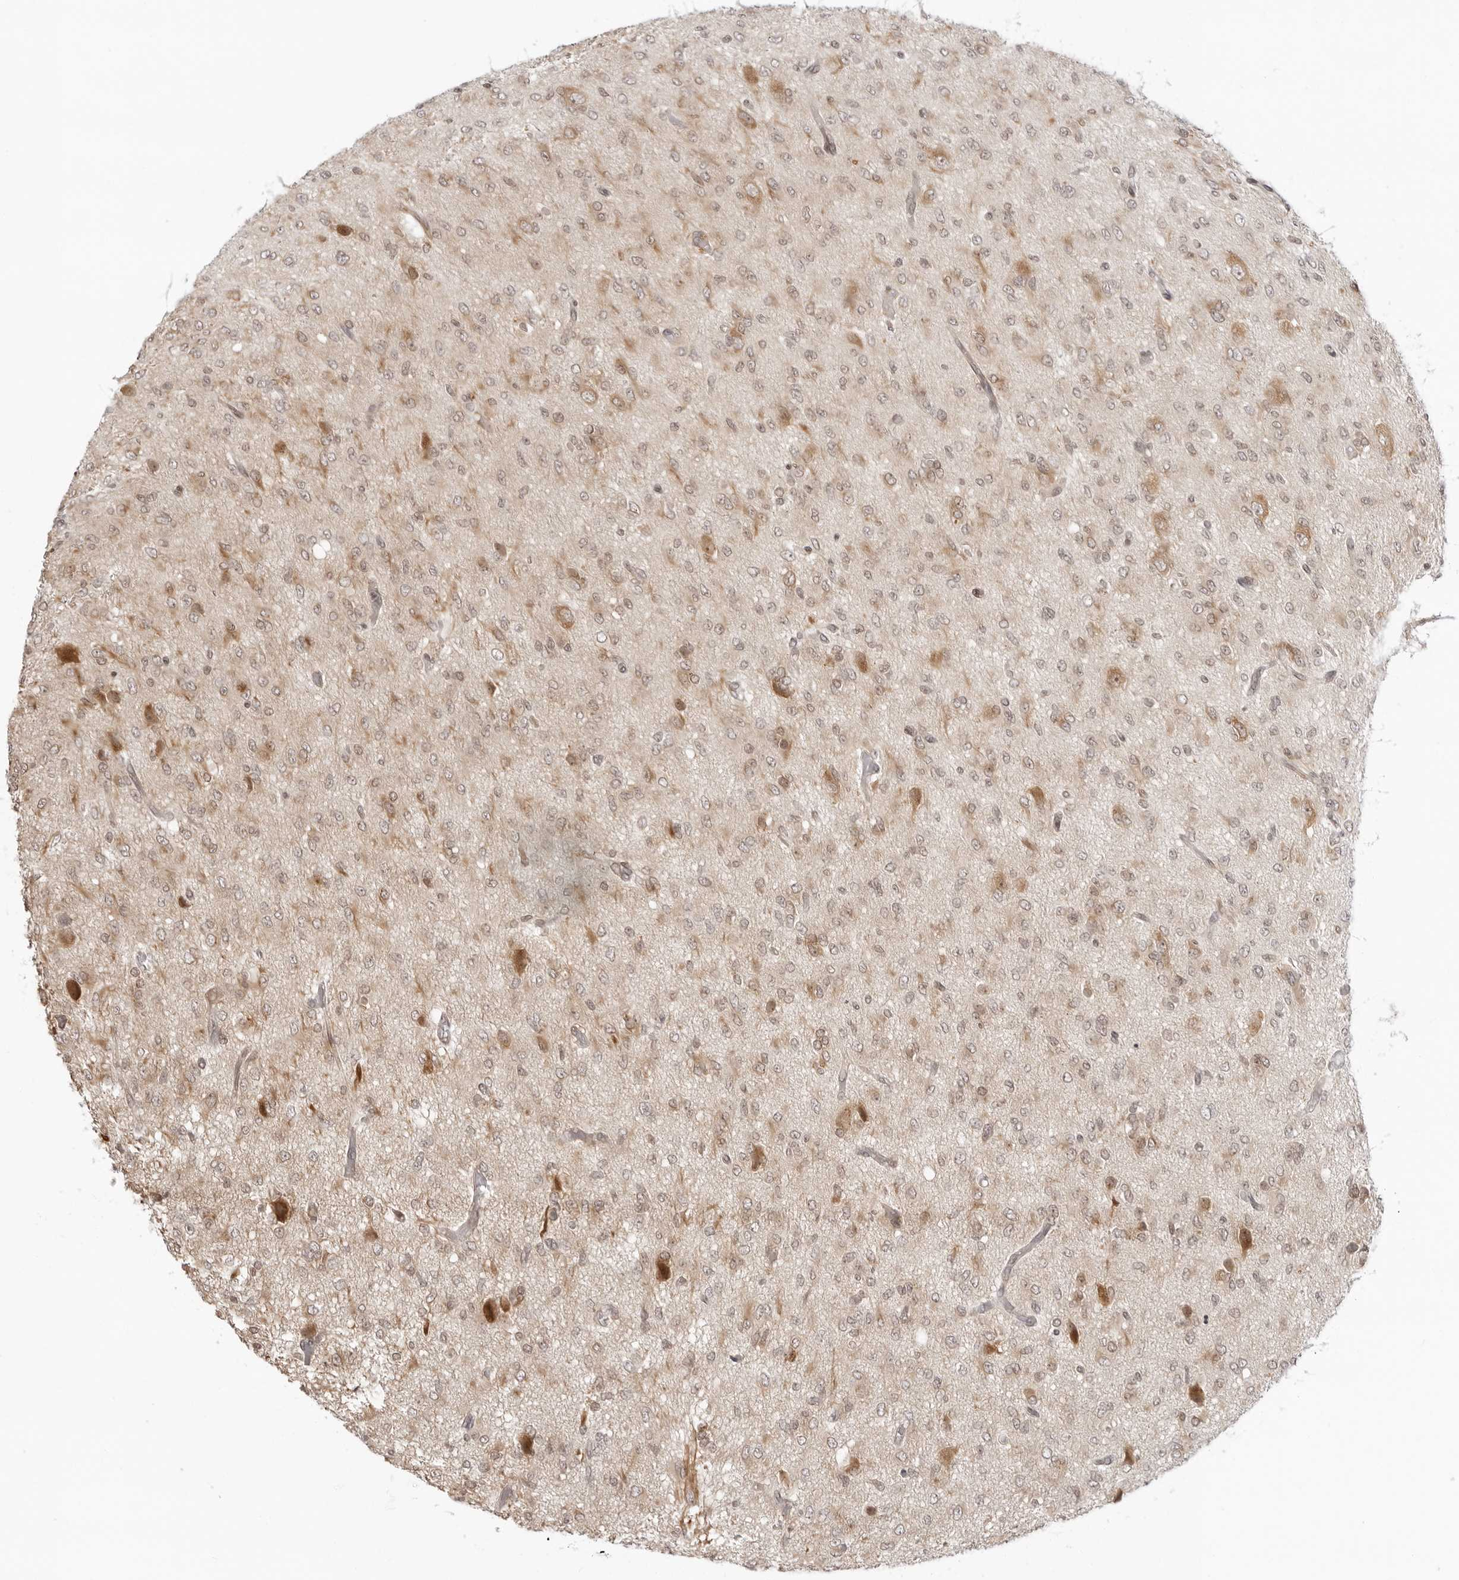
{"staining": {"intensity": "moderate", "quantity": "25%-75%", "location": "cytoplasmic/membranous"}, "tissue": "glioma", "cell_type": "Tumor cells", "image_type": "cancer", "snomed": [{"axis": "morphology", "description": "Glioma, malignant, High grade"}, {"axis": "topography", "description": "Brain"}], "caption": "Immunohistochemistry (DAB) staining of human malignant glioma (high-grade) demonstrates moderate cytoplasmic/membranous protein positivity in about 25%-75% of tumor cells.", "gene": "PRRC2C", "patient": {"sex": "female", "age": 59}}